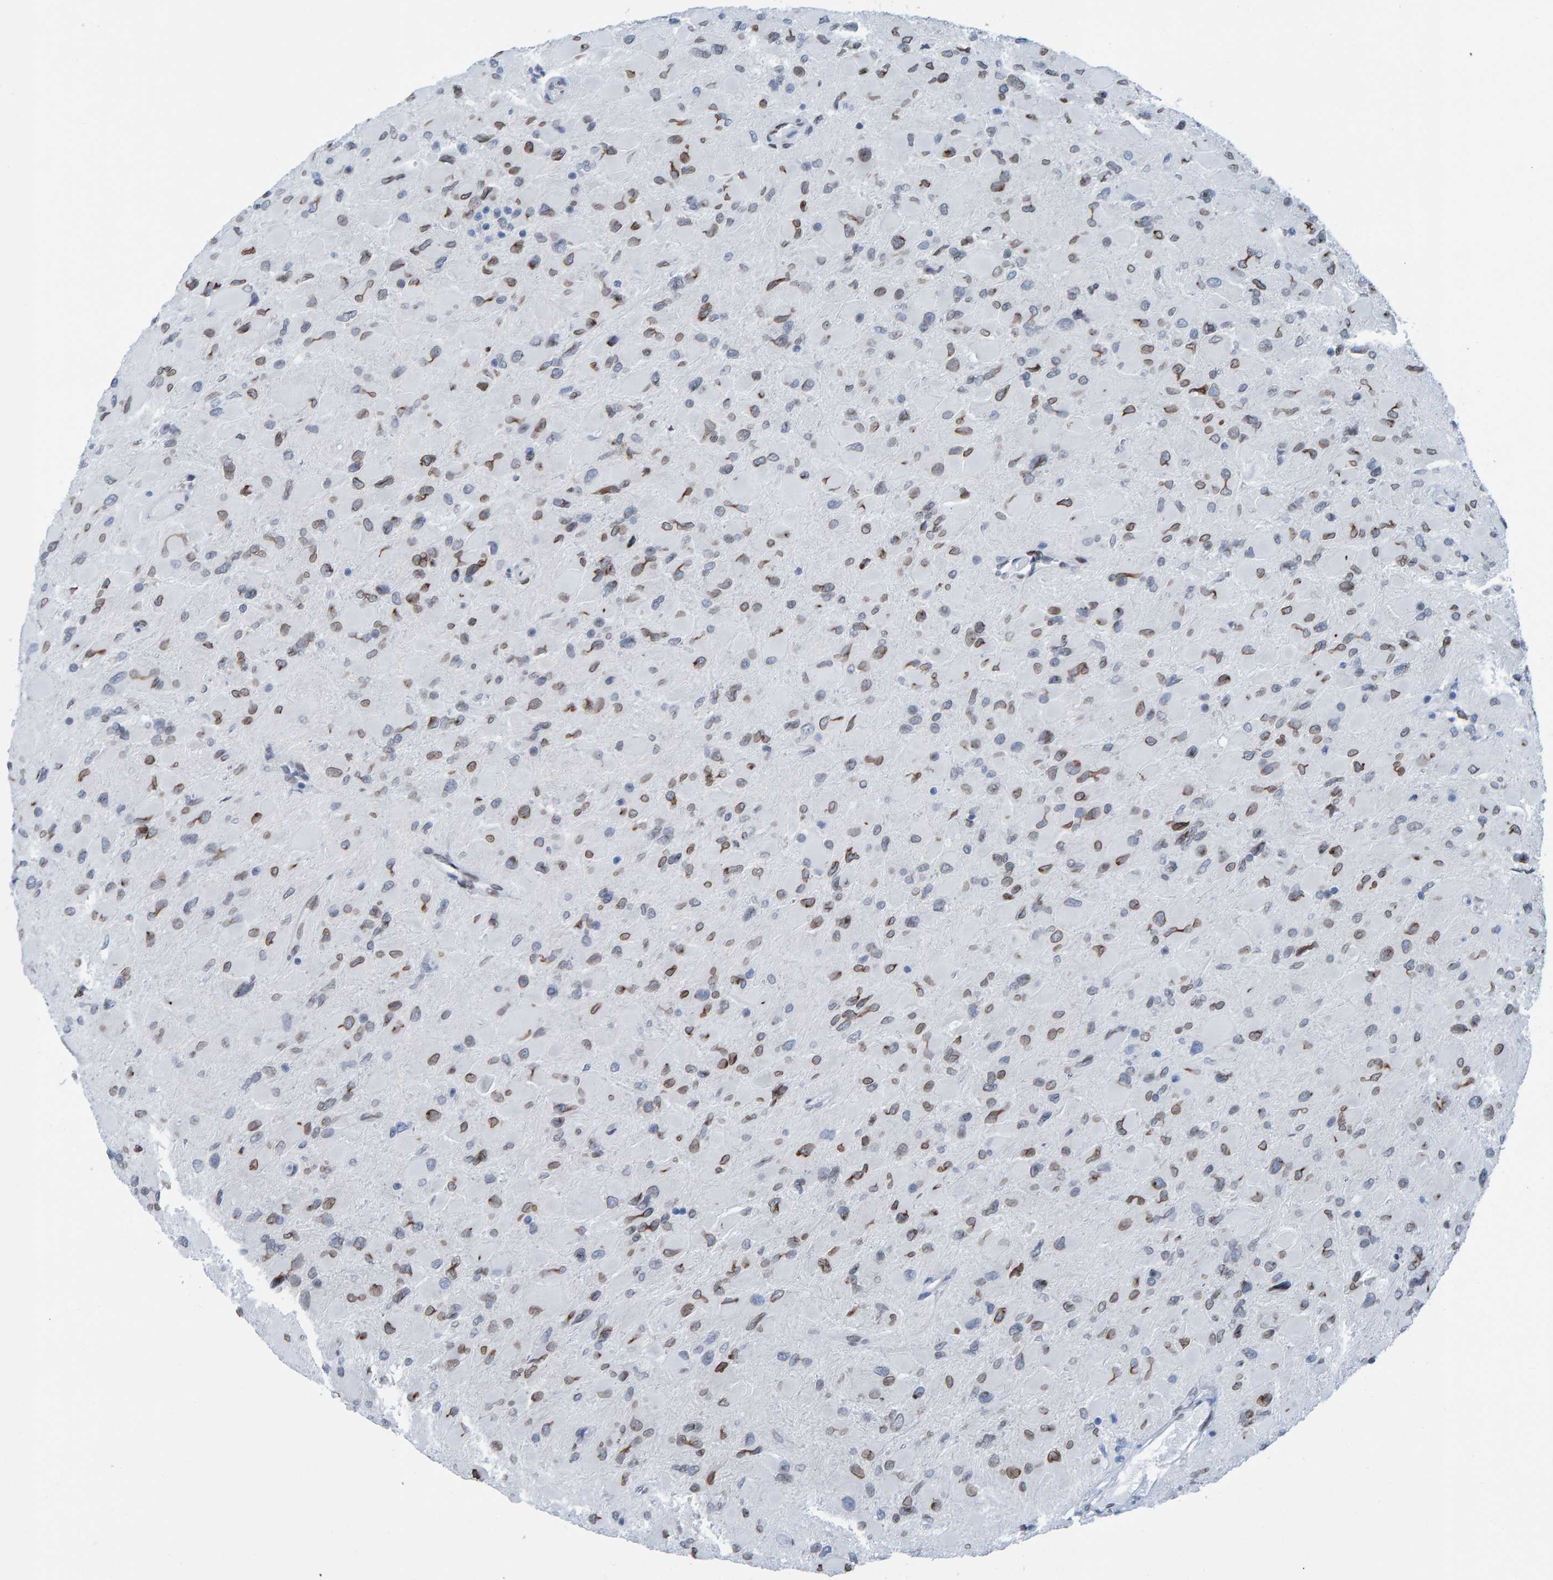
{"staining": {"intensity": "moderate", "quantity": "25%-75%", "location": "cytoplasmic/membranous,nuclear"}, "tissue": "glioma", "cell_type": "Tumor cells", "image_type": "cancer", "snomed": [{"axis": "morphology", "description": "Glioma, malignant, High grade"}, {"axis": "topography", "description": "Cerebral cortex"}], "caption": "A photomicrograph of human malignant glioma (high-grade) stained for a protein shows moderate cytoplasmic/membranous and nuclear brown staining in tumor cells.", "gene": "LMNB2", "patient": {"sex": "female", "age": 36}}